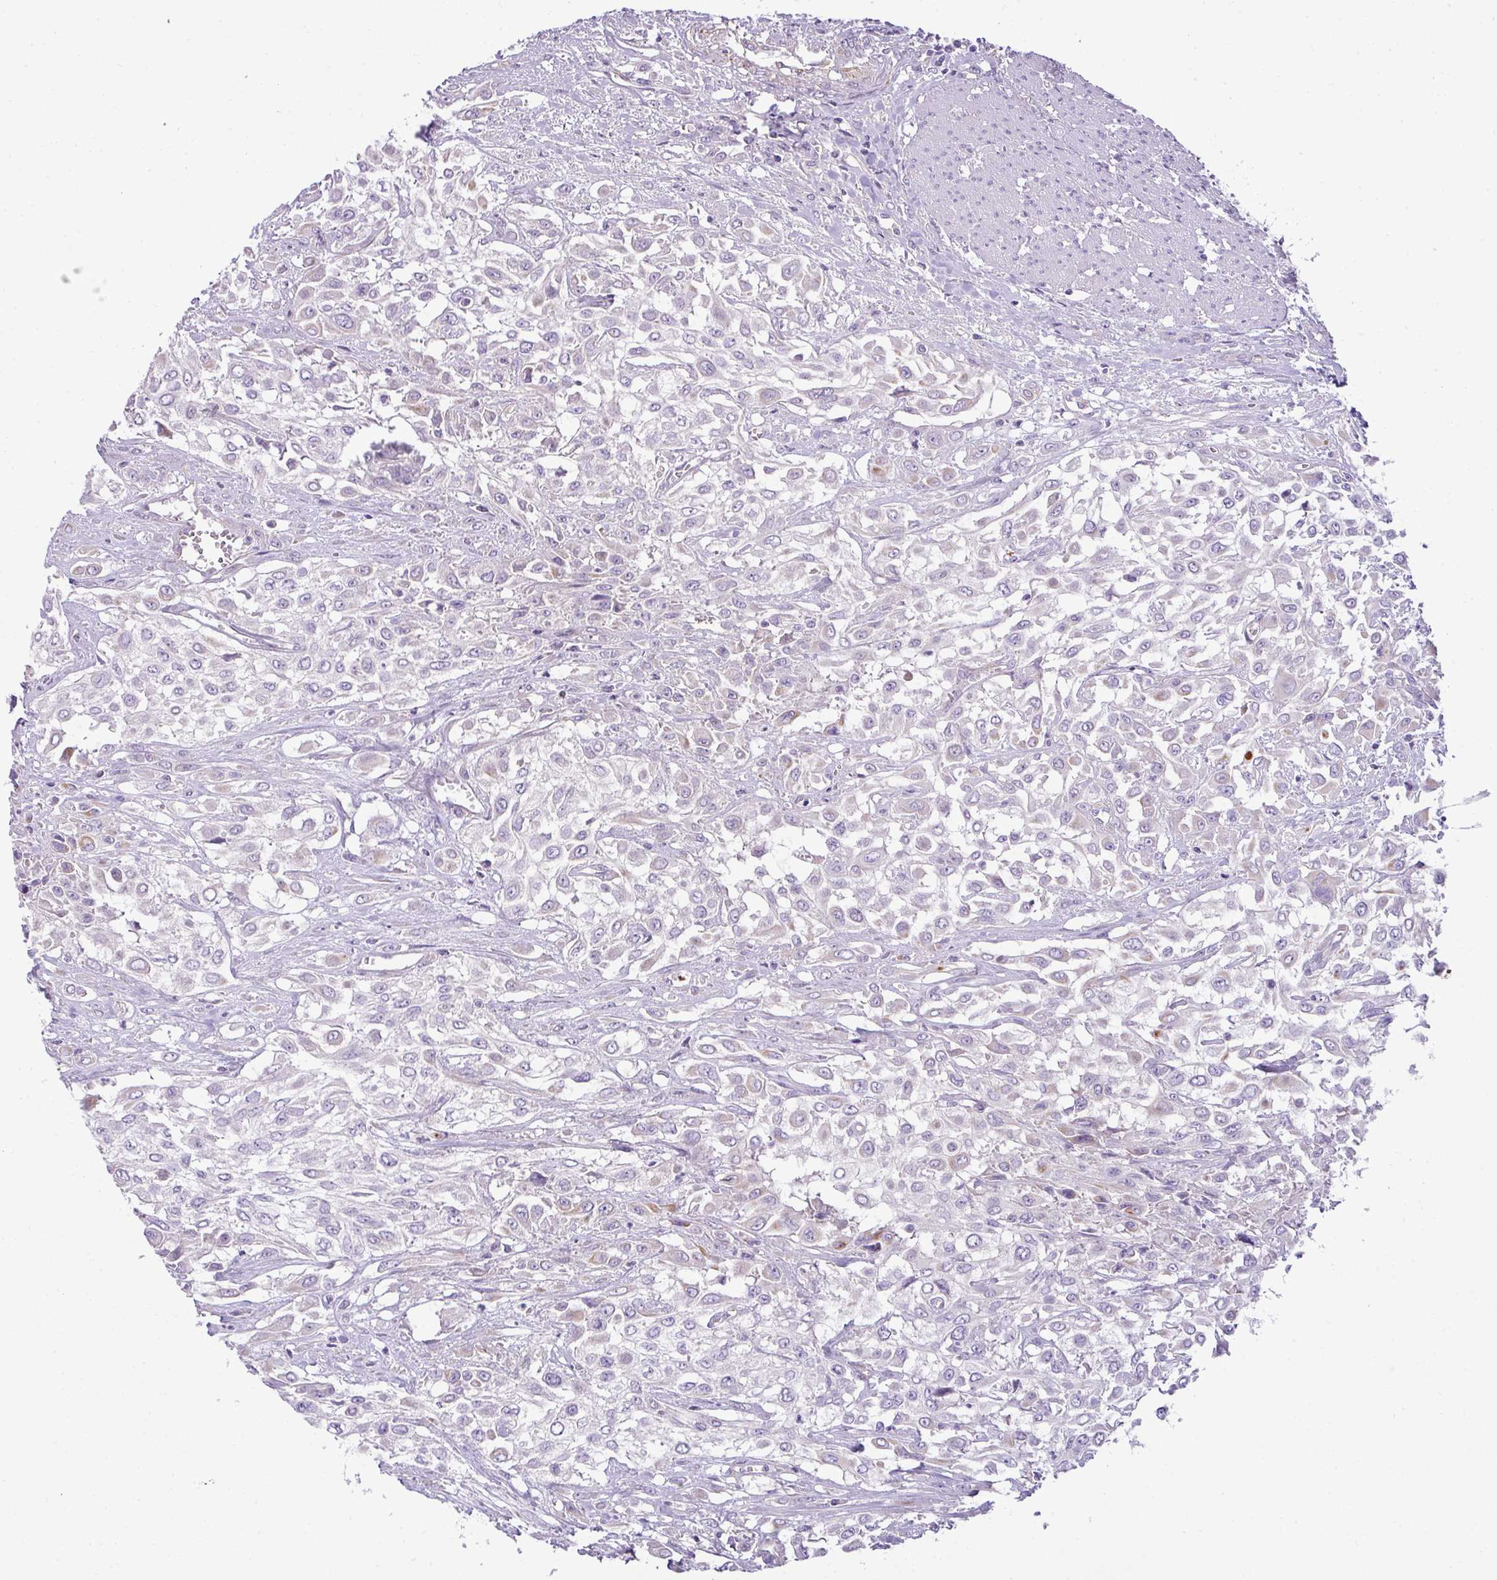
{"staining": {"intensity": "negative", "quantity": "none", "location": "none"}, "tissue": "urothelial cancer", "cell_type": "Tumor cells", "image_type": "cancer", "snomed": [{"axis": "morphology", "description": "Urothelial carcinoma, High grade"}, {"axis": "topography", "description": "Urinary bladder"}], "caption": "Micrograph shows no significant protein positivity in tumor cells of urothelial cancer.", "gene": "ENSG00000273748", "patient": {"sex": "male", "age": 57}}